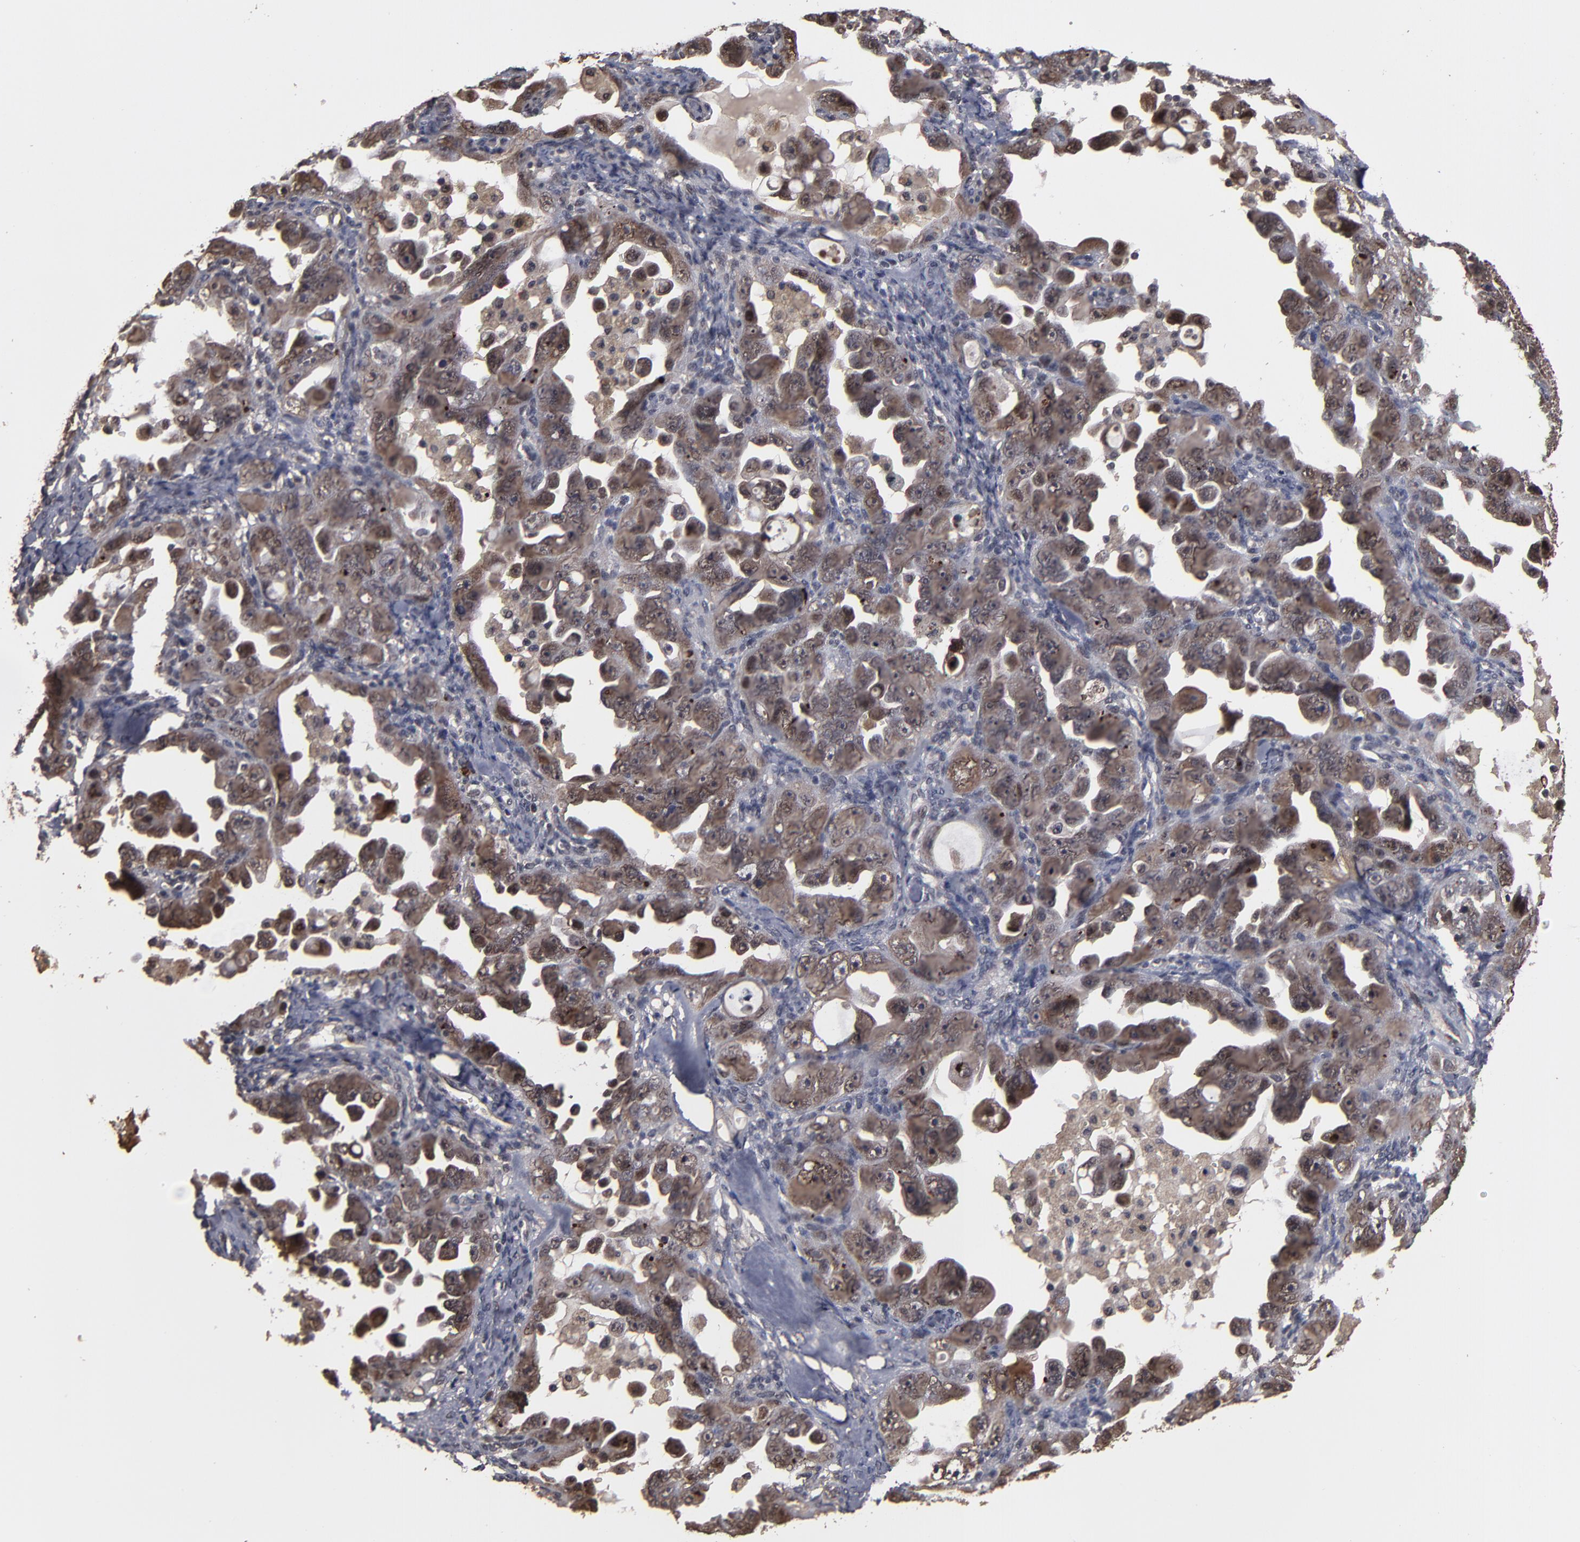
{"staining": {"intensity": "moderate", "quantity": ">75%", "location": "cytoplasmic/membranous,nuclear"}, "tissue": "ovarian cancer", "cell_type": "Tumor cells", "image_type": "cancer", "snomed": [{"axis": "morphology", "description": "Cystadenocarcinoma, serous, NOS"}, {"axis": "topography", "description": "Ovary"}], "caption": "Tumor cells reveal medium levels of moderate cytoplasmic/membranous and nuclear expression in about >75% of cells in human ovarian serous cystadenocarcinoma.", "gene": "NXF2B", "patient": {"sex": "female", "age": 66}}